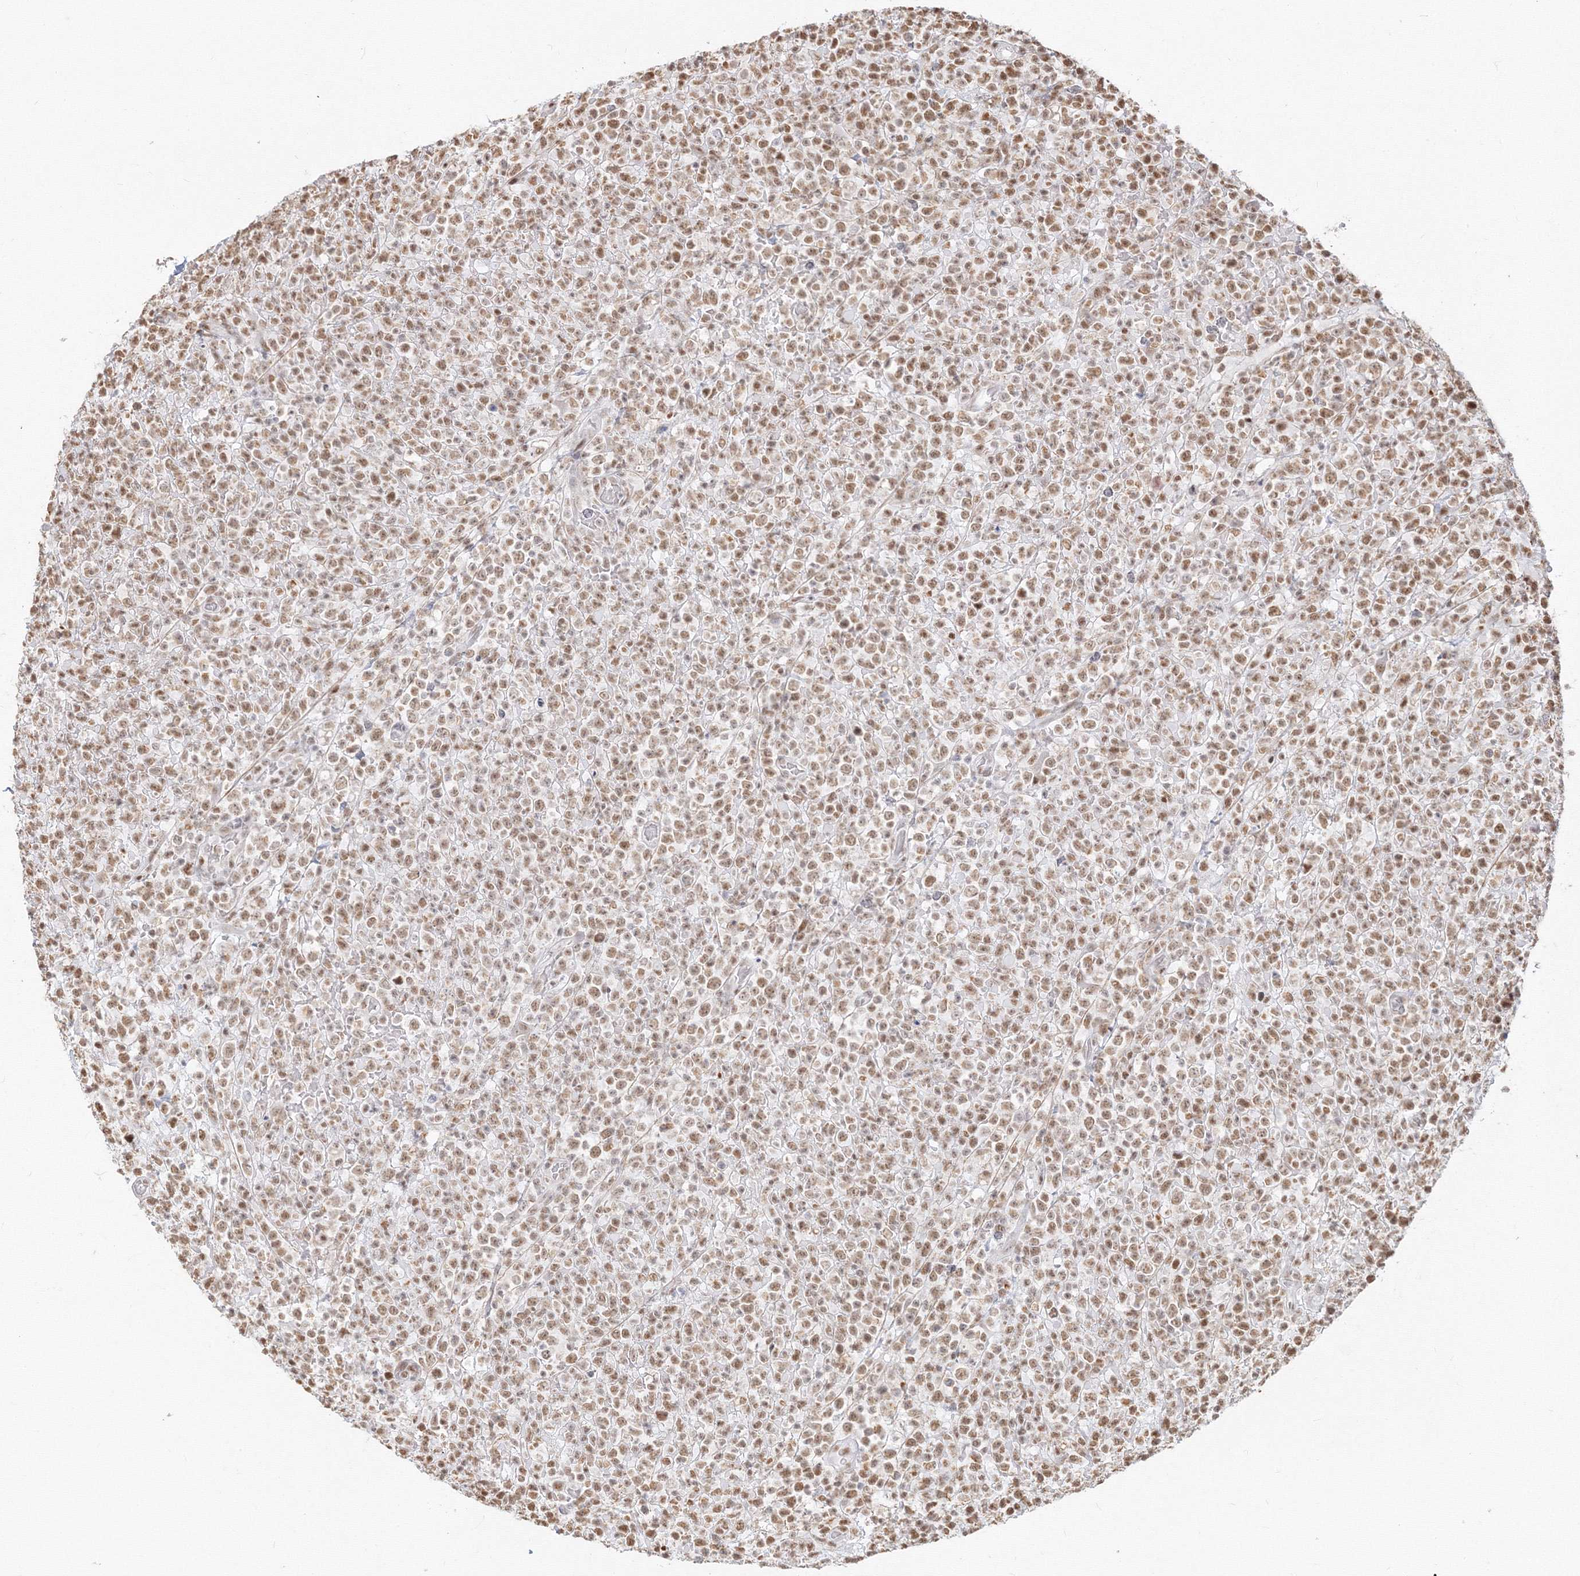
{"staining": {"intensity": "moderate", "quantity": ">75%", "location": "nuclear"}, "tissue": "lymphoma", "cell_type": "Tumor cells", "image_type": "cancer", "snomed": [{"axis": "morphology", "description": "Malignant lymphoma, non-Hodgkin's type, High grade"}, {"axis": "topography", "description": "Colon"}], "caption": "High-grade malignant lymphoma, non-Hodgkin's type was stained to show a protein in brown. There is medium levels of moderate nuclear positivity in approximately >75% of tumor cells.", "gene": "PPP4R2", "patient": {"sex": "female", "age": 53}}